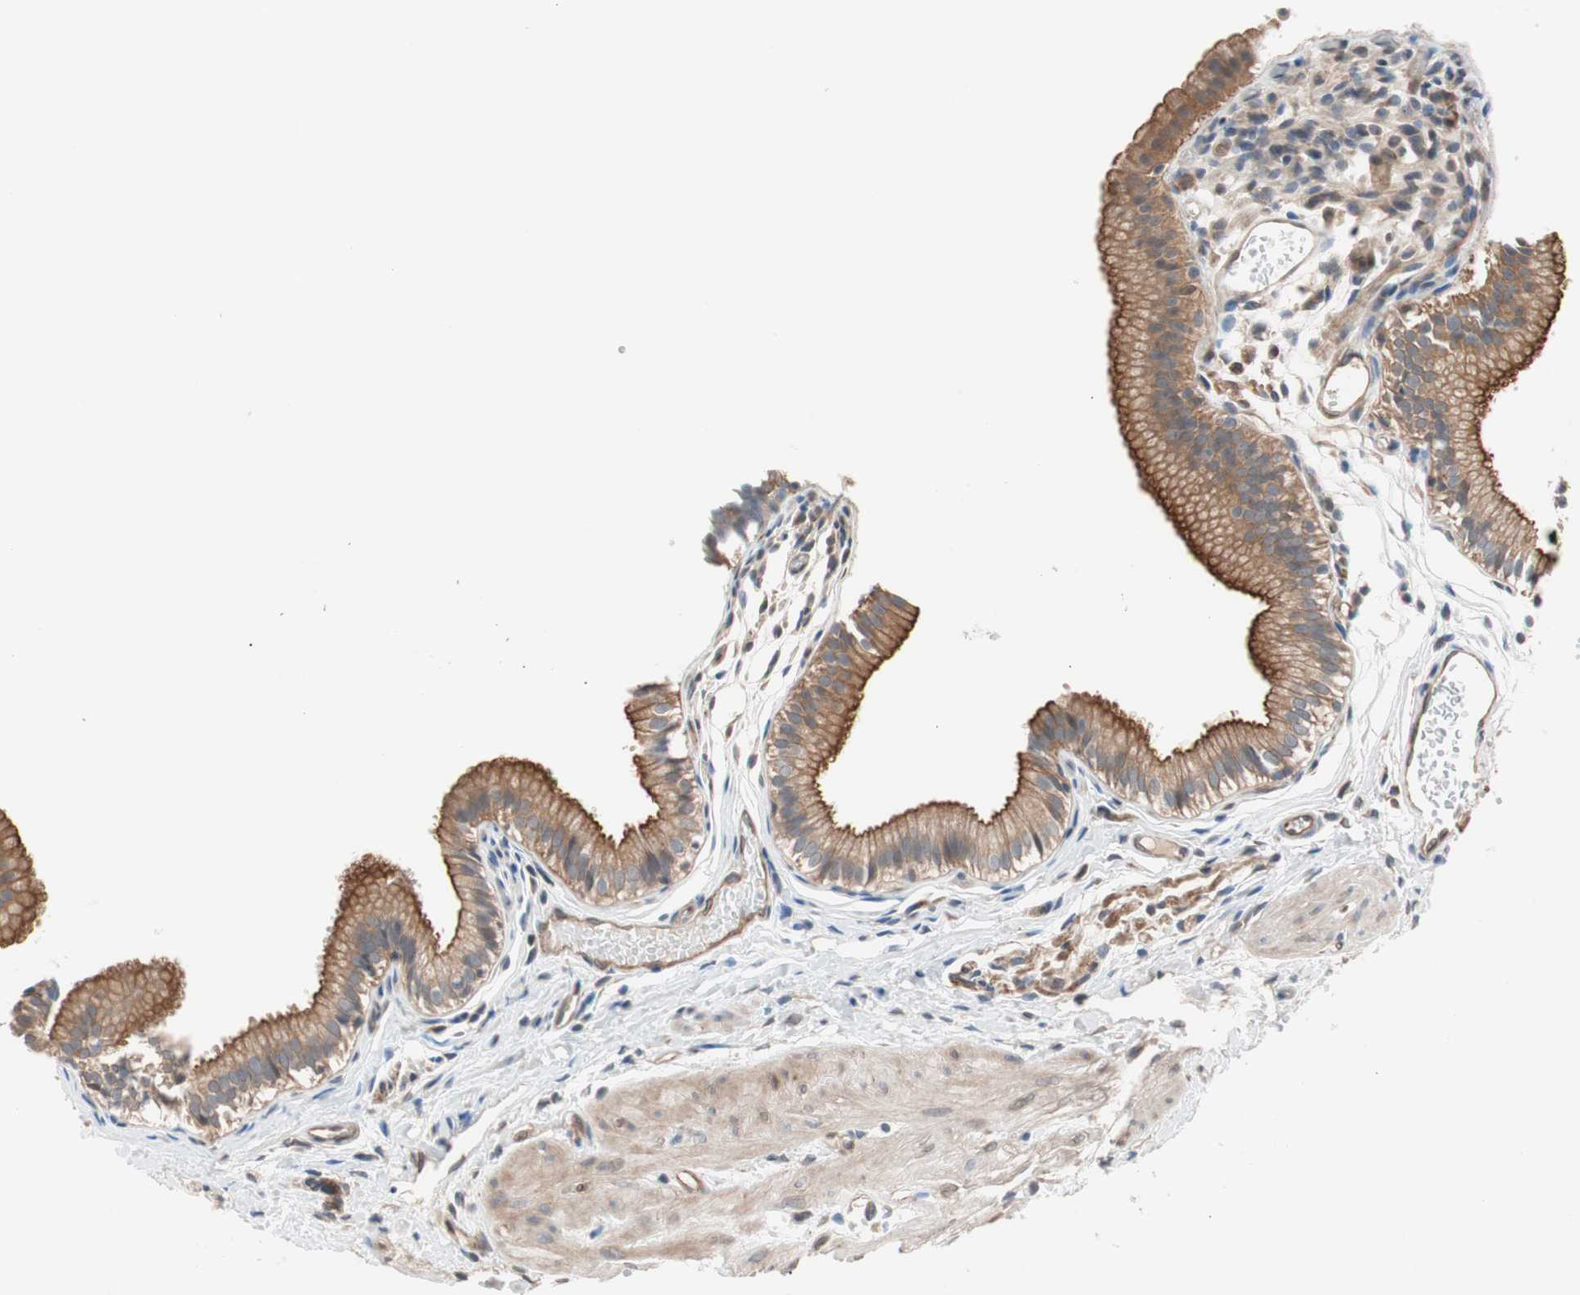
{"staining": {"intensity": "moderate", "quantity": ">75%", "location": "cytoplasmic/membranous"}, "tissue": "gallbladder", "cell_type": "Glandular cells", "image_type": "normal", "snomed": [{"axis": "morphology", "description": "Normal tissue, NOS"}, {"axis": "topography", "description": "Gallbladder"}], "caption": "Approximately >75% of glandular cells in benign gallbladder show moderate cytoplasmic/membranous protein positivity as visualized by brown immunohistochemical staining.", "gene": "SMG1", "patient": {"sex": "female", "age": 26}}